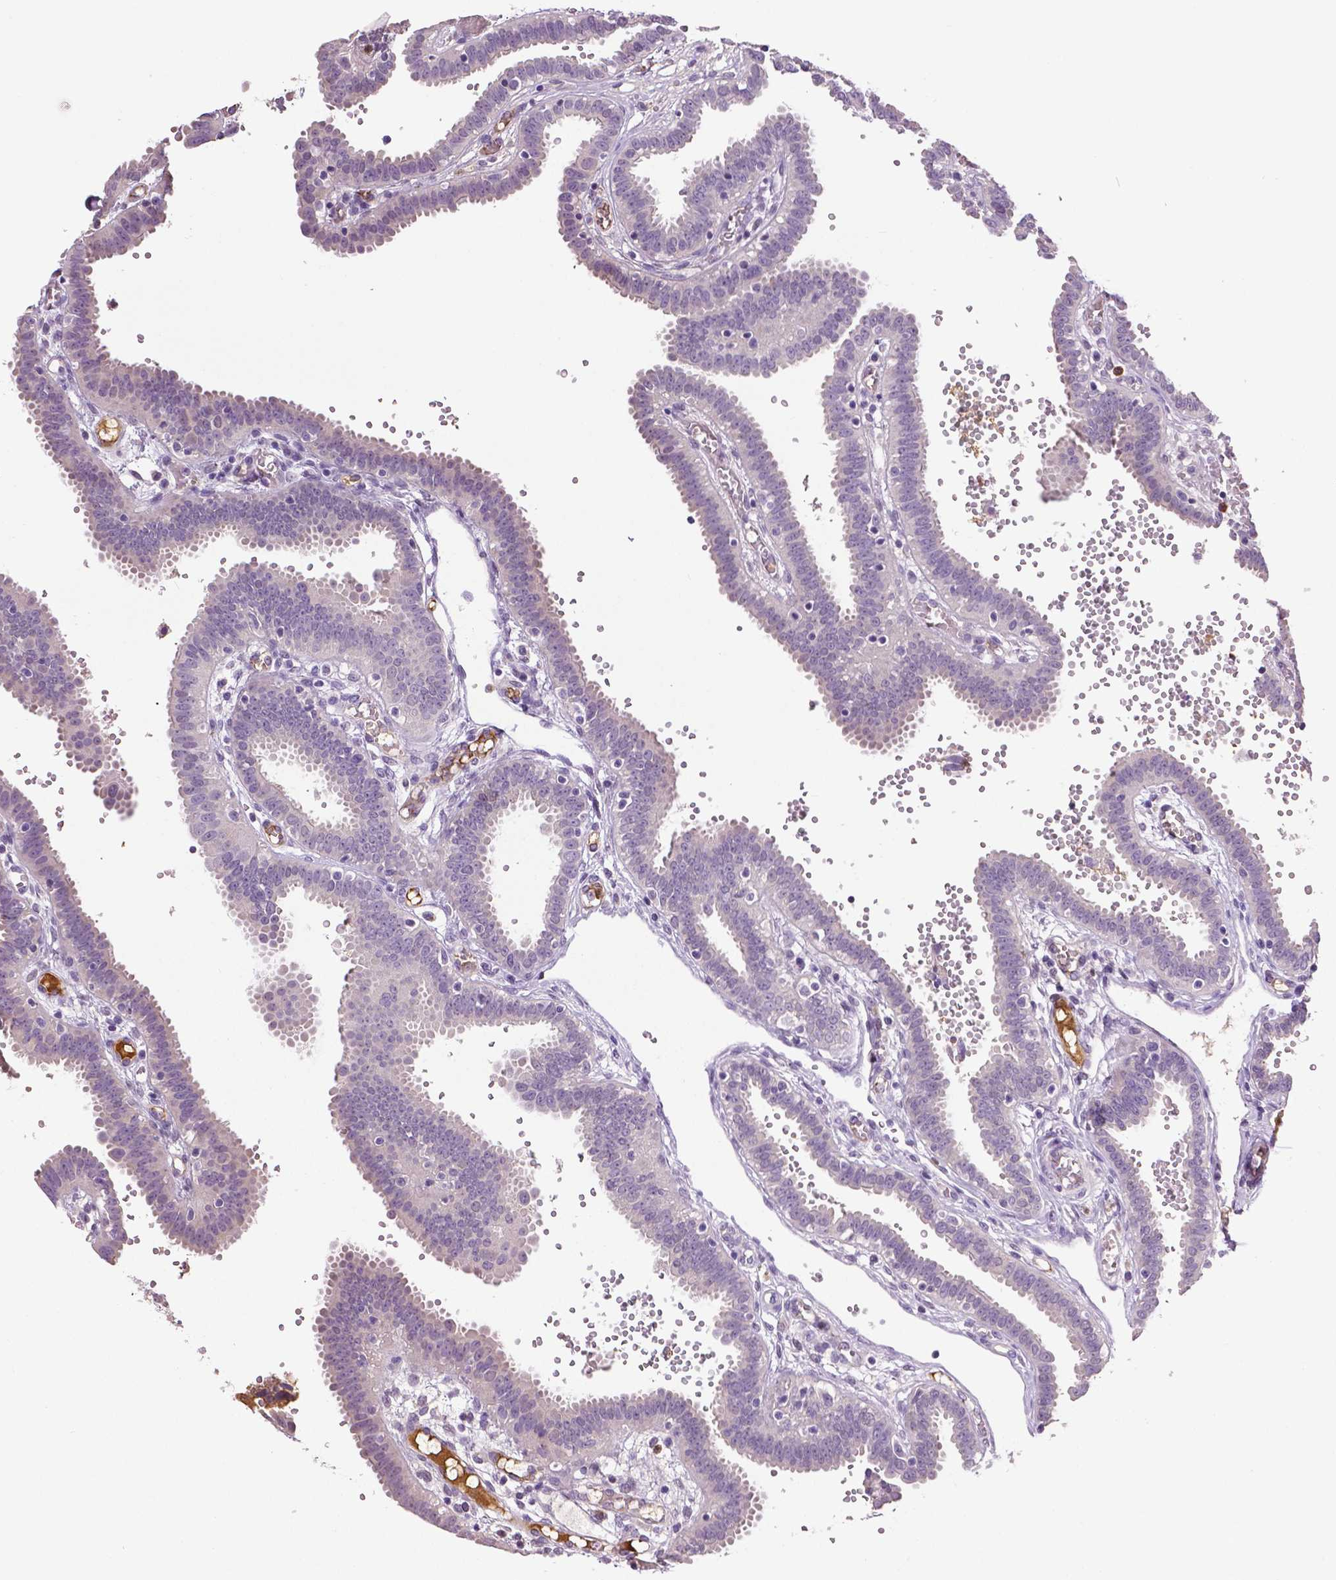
{"staining": {"intensity": "negative", "quantity": "none", "location": "none"}, "tissue": "fallopian tube", "cell_type": "Glandular cells", "image_type": "normal", "snomed": [{"axis": "morphology", "description": "Normal tissue, NOS"}, {"axis": "topography", "description": "Fallopian tube"}], "caption": "High power microscopy micrograph of an immunohistochemistry photomicrograph of unremarkable fallopian tube, revealing no significant staining in glandular cells.", "gene": "PTPN5", "patient": {"sex": "female", "age": 37}}